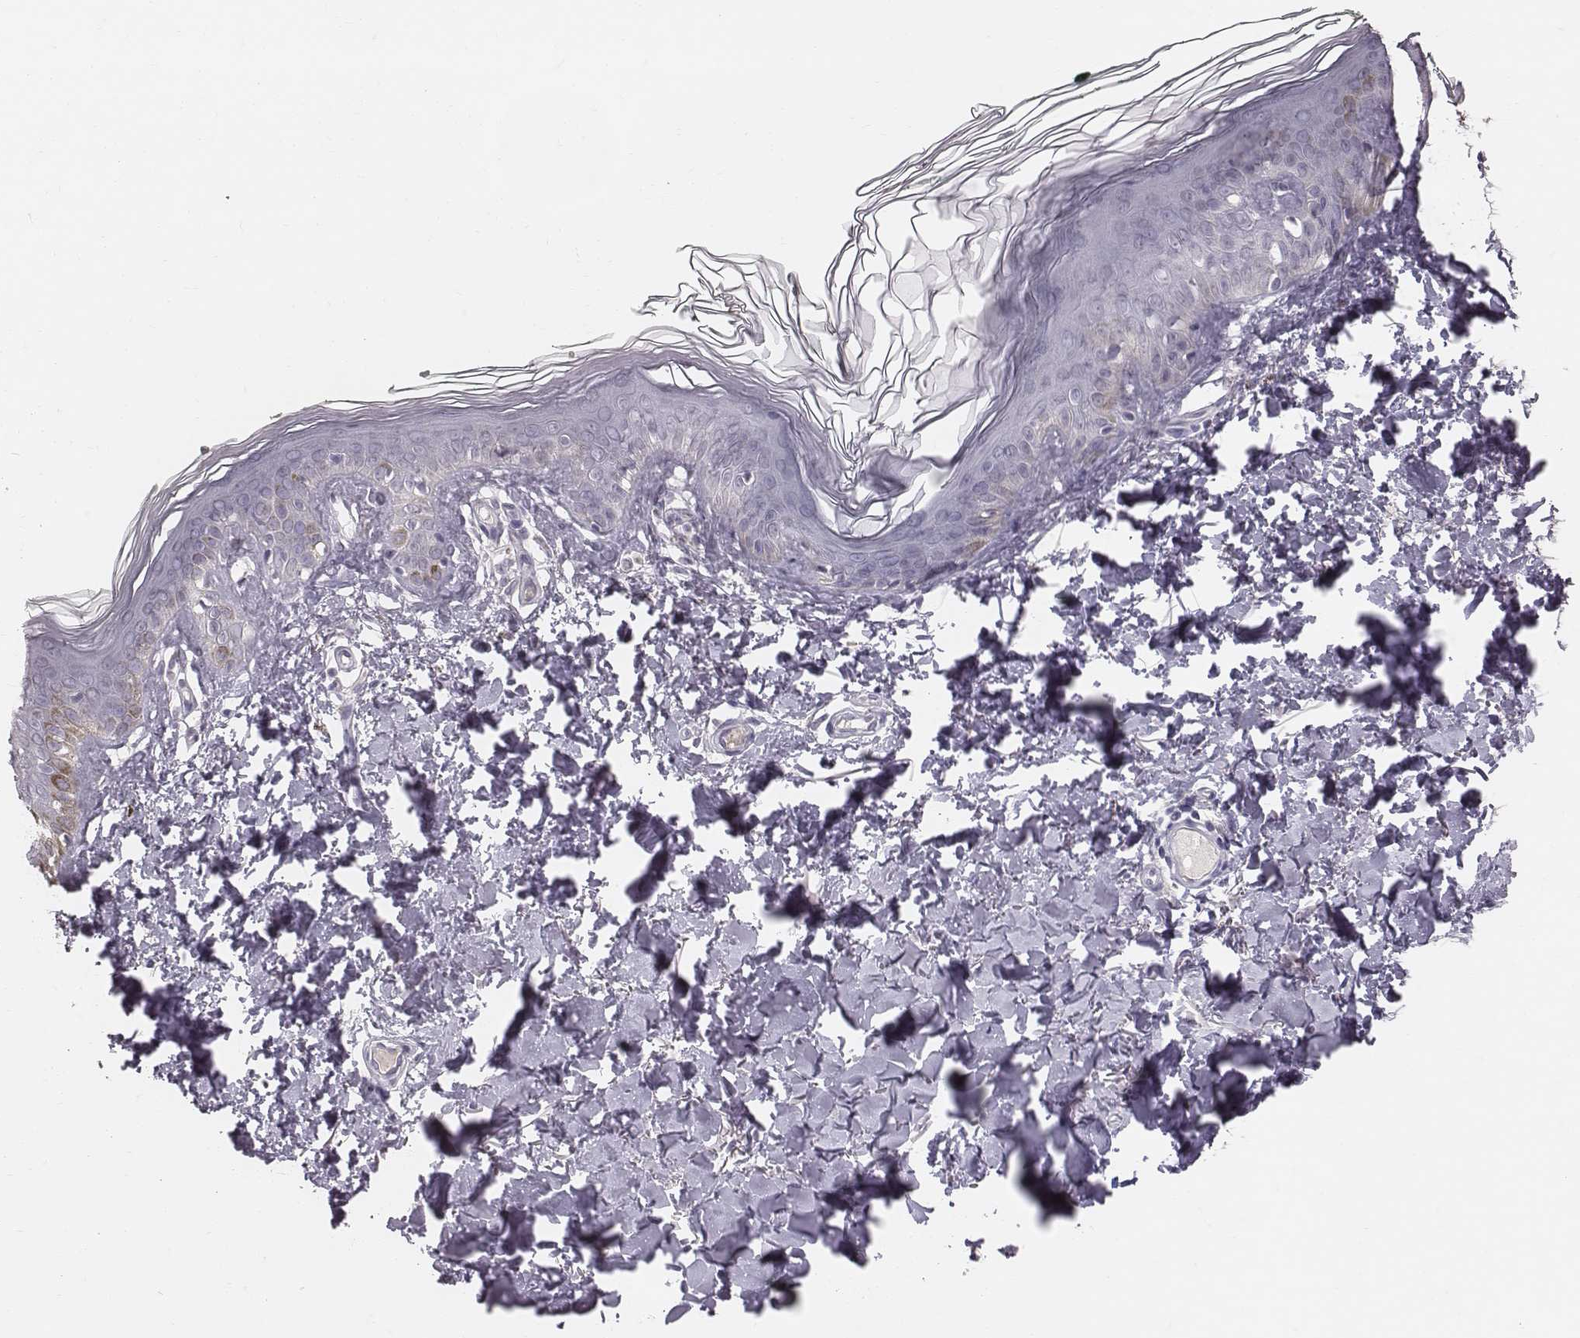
{"staining": {"intensity": "negative", "quantity": "none", "location": "none"}, "tissue": "skin", "cell_type": "Fibroblasts", "image_type": "normal", "snomed": [{"axis": "morphology", "description": "Normal tissue, NOS"}, {"axis": "topography", "description": "Skin"}, {"axis": "topography", "description": "Peripheral nerve tissue"}], "caption": "Fibroblasts are negative for brown protein staining in benign skin. (Brightfield microscopy of DAB immunohistochemistry at high magnification).", "gene": "CFTR", "patient": {"sex": "female", "age": 45}}